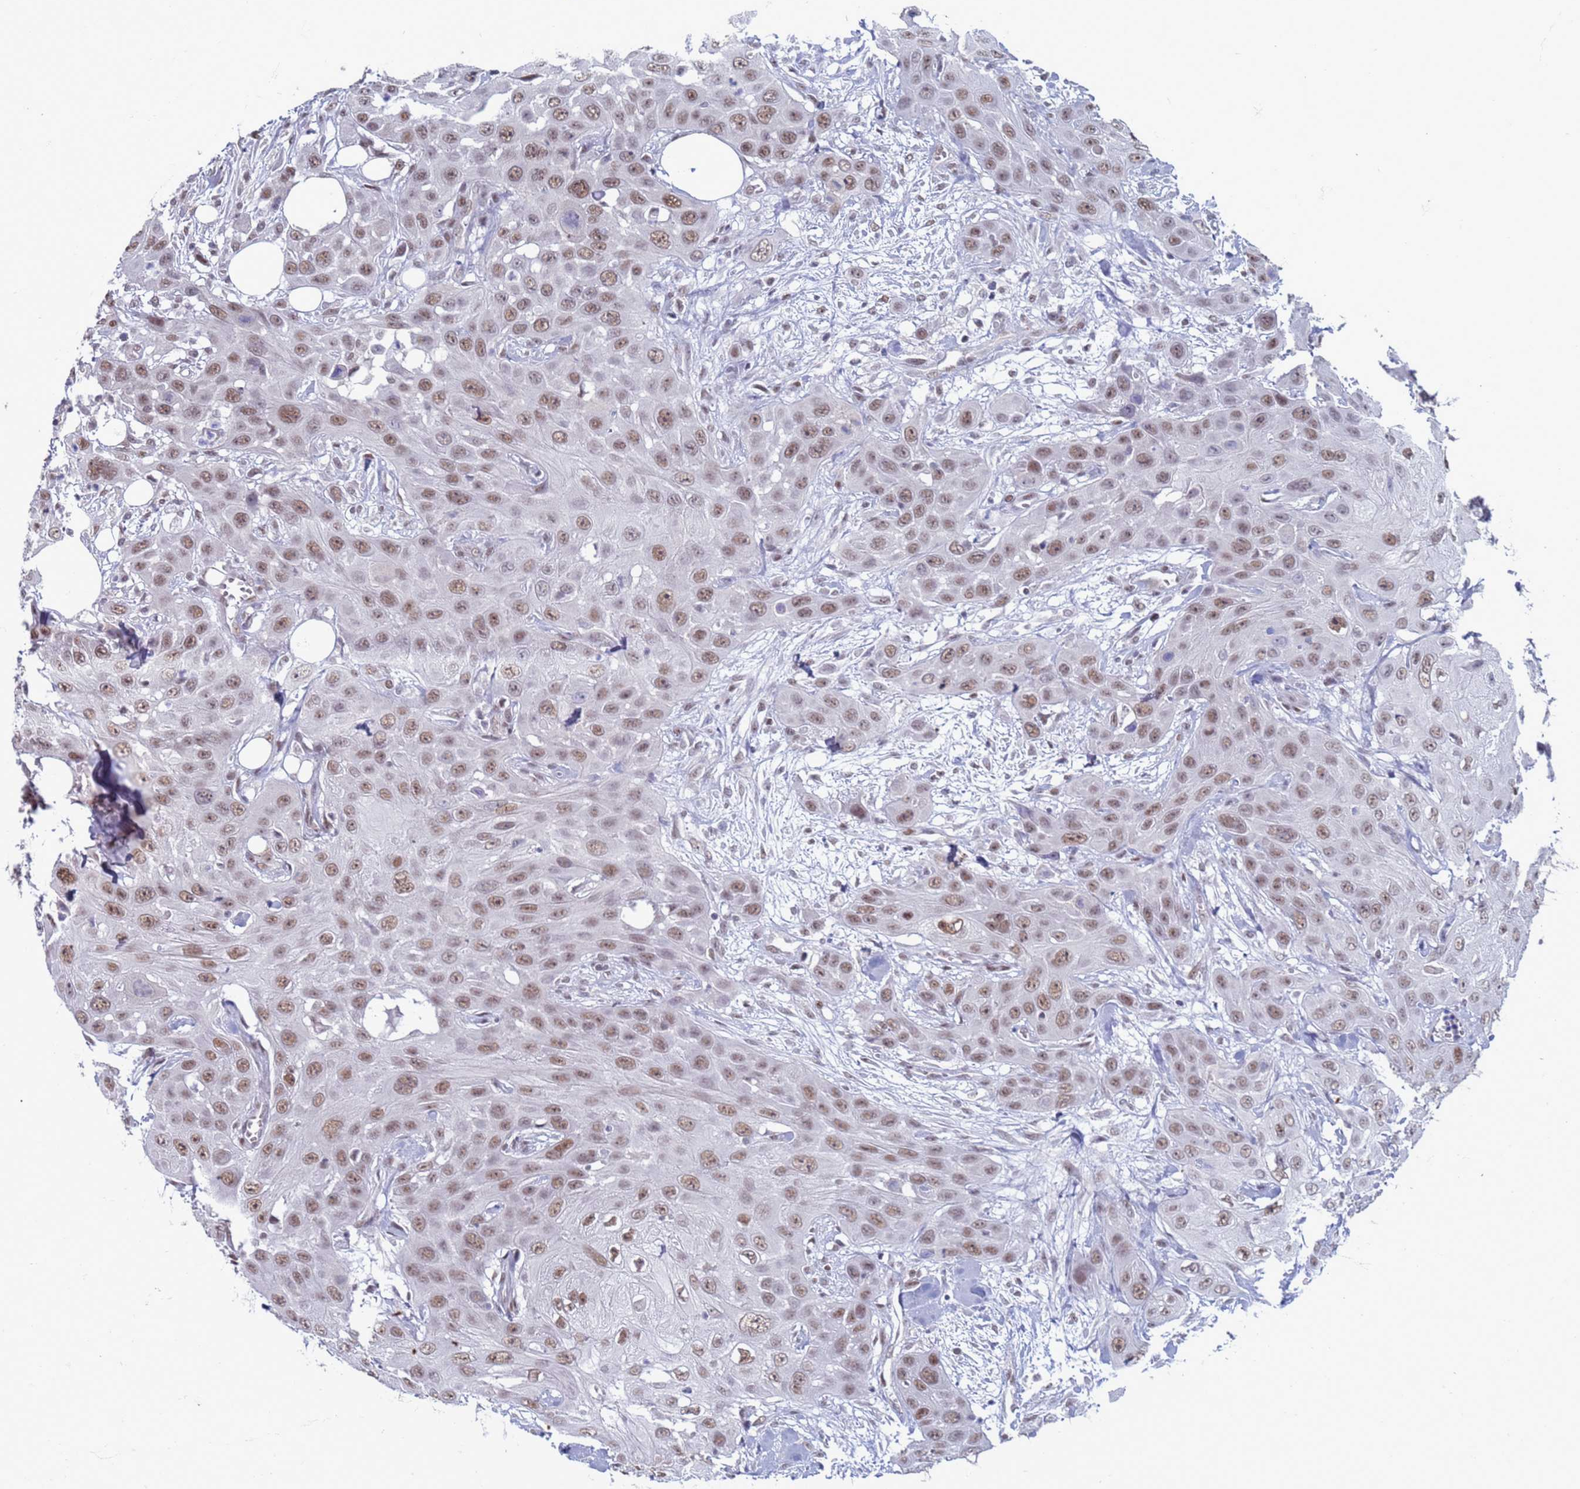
{"staining": {"intensity": "moderate", "quantity": ">75%", "location": "nuclear"}, "tissue": "head and neck cancer", "cell_type": "Tumor cells", "image_type": "cancer", "snomed": [{"axis": "morphology", "description": "Squamous cell carcinoma, NOS"}, {"axis": "topography", "description": "Head-Neck"}], "caption": "This is an image of immunohistochemistry staining of head and neck squamous cell carcinoma, which shows moderate staining in the nuclear of tumor cells.", "gene": "SAE1", "patient": {"sex": "male", "age": 81}}